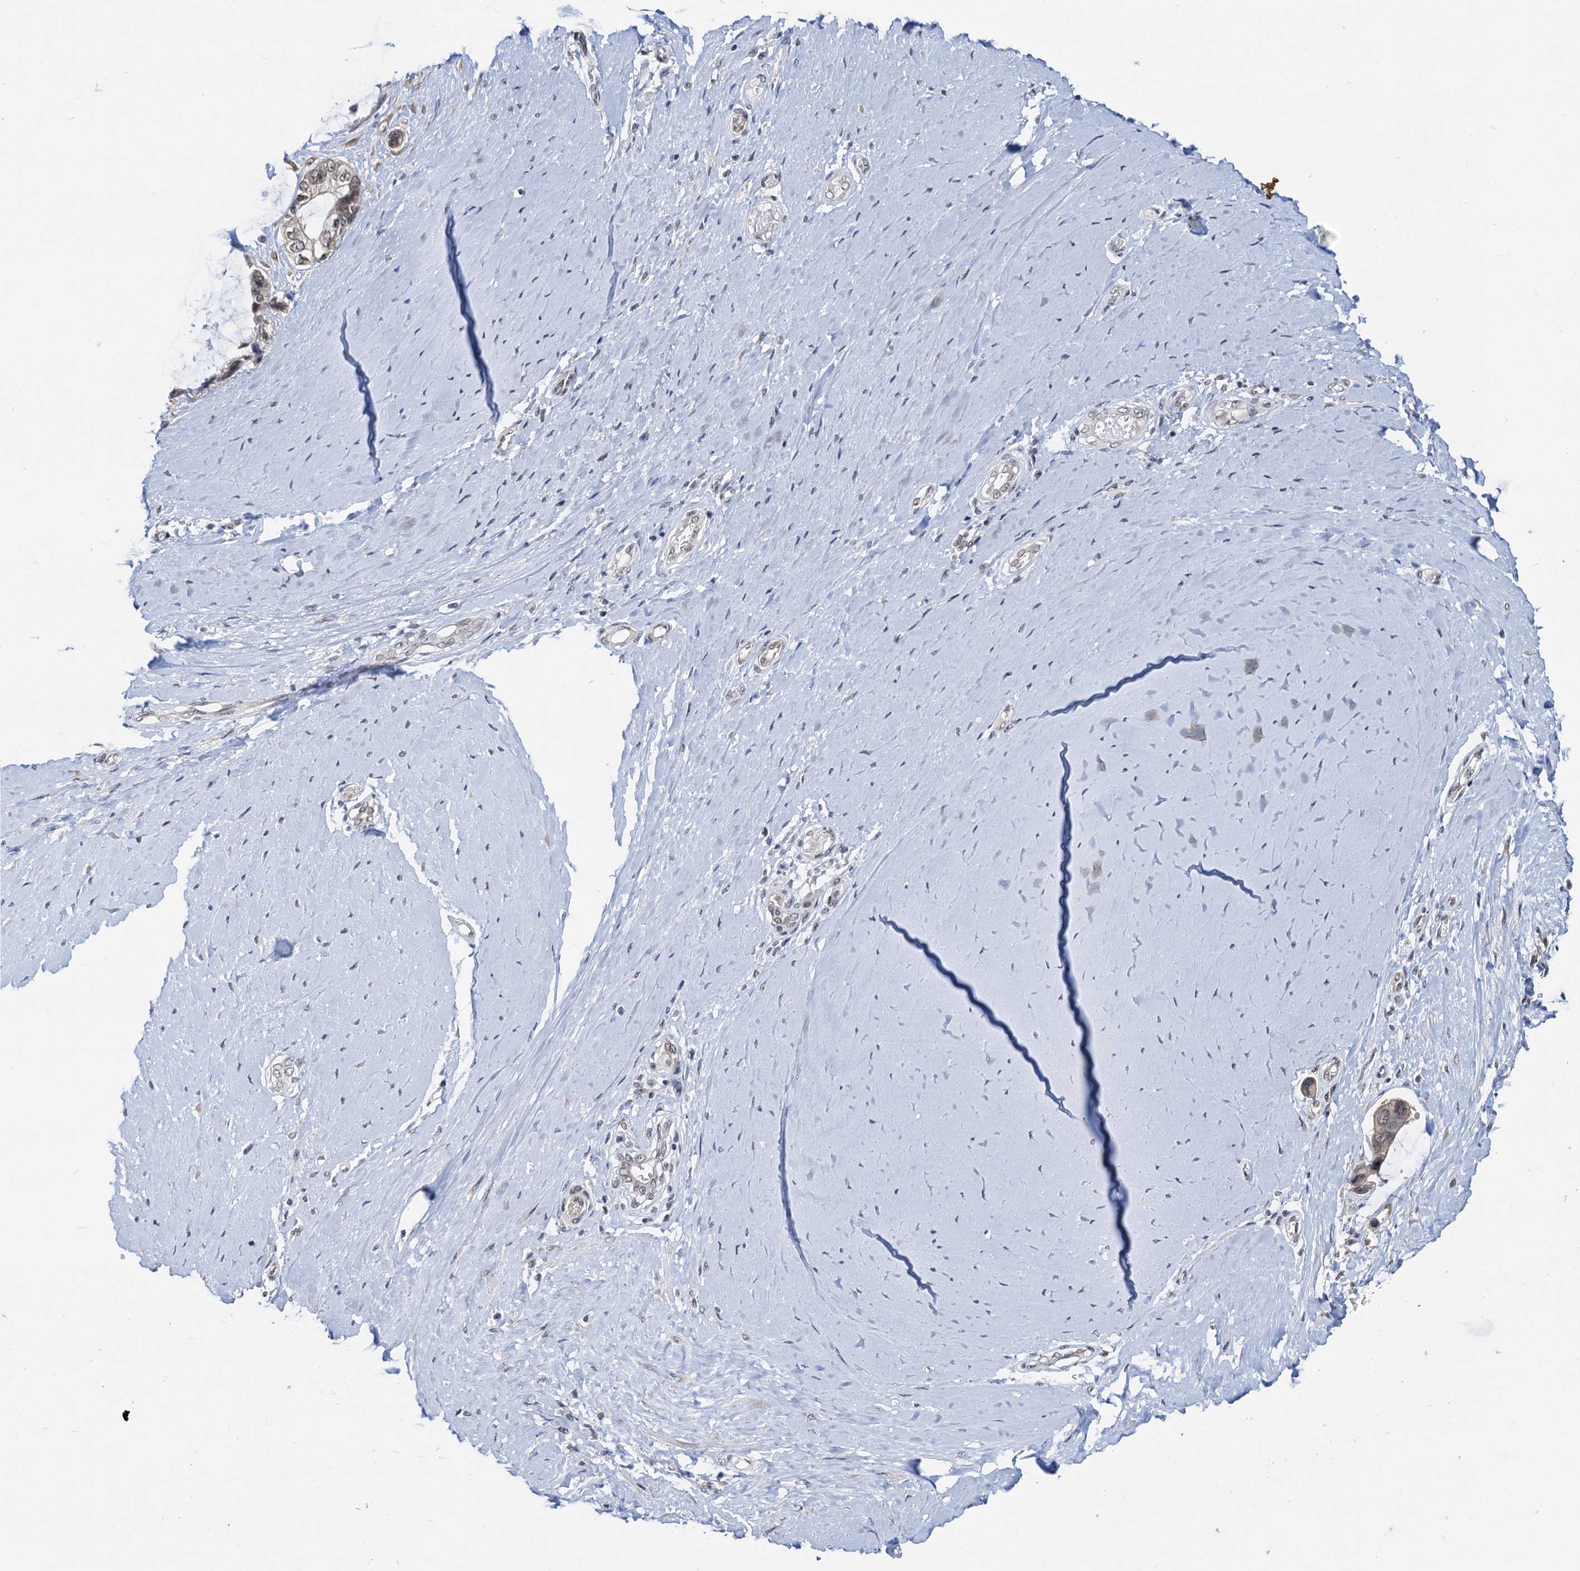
{"staining": {"intensity": "weak", "quantity": ">75%", "location": "nuclear"}, "tissue": "ovarian cancer", "cell_type": "Tumor cells", "image_type": "cancer", "snomed": [{"axis": "morphology", "description": "Cystadenocarcinoma, mucinous, NOS"}, {"axis": "topography", "description": "Ovary"}], "caption": "This is a photomicrograph of immunohistochemistry staining of mucinous cystadenocarcinoma (ovarian), which shows weak expression in the nuclear of tumor cells.", "gene": "NAT10", "patient": {"sex": "female", "age": 39}}